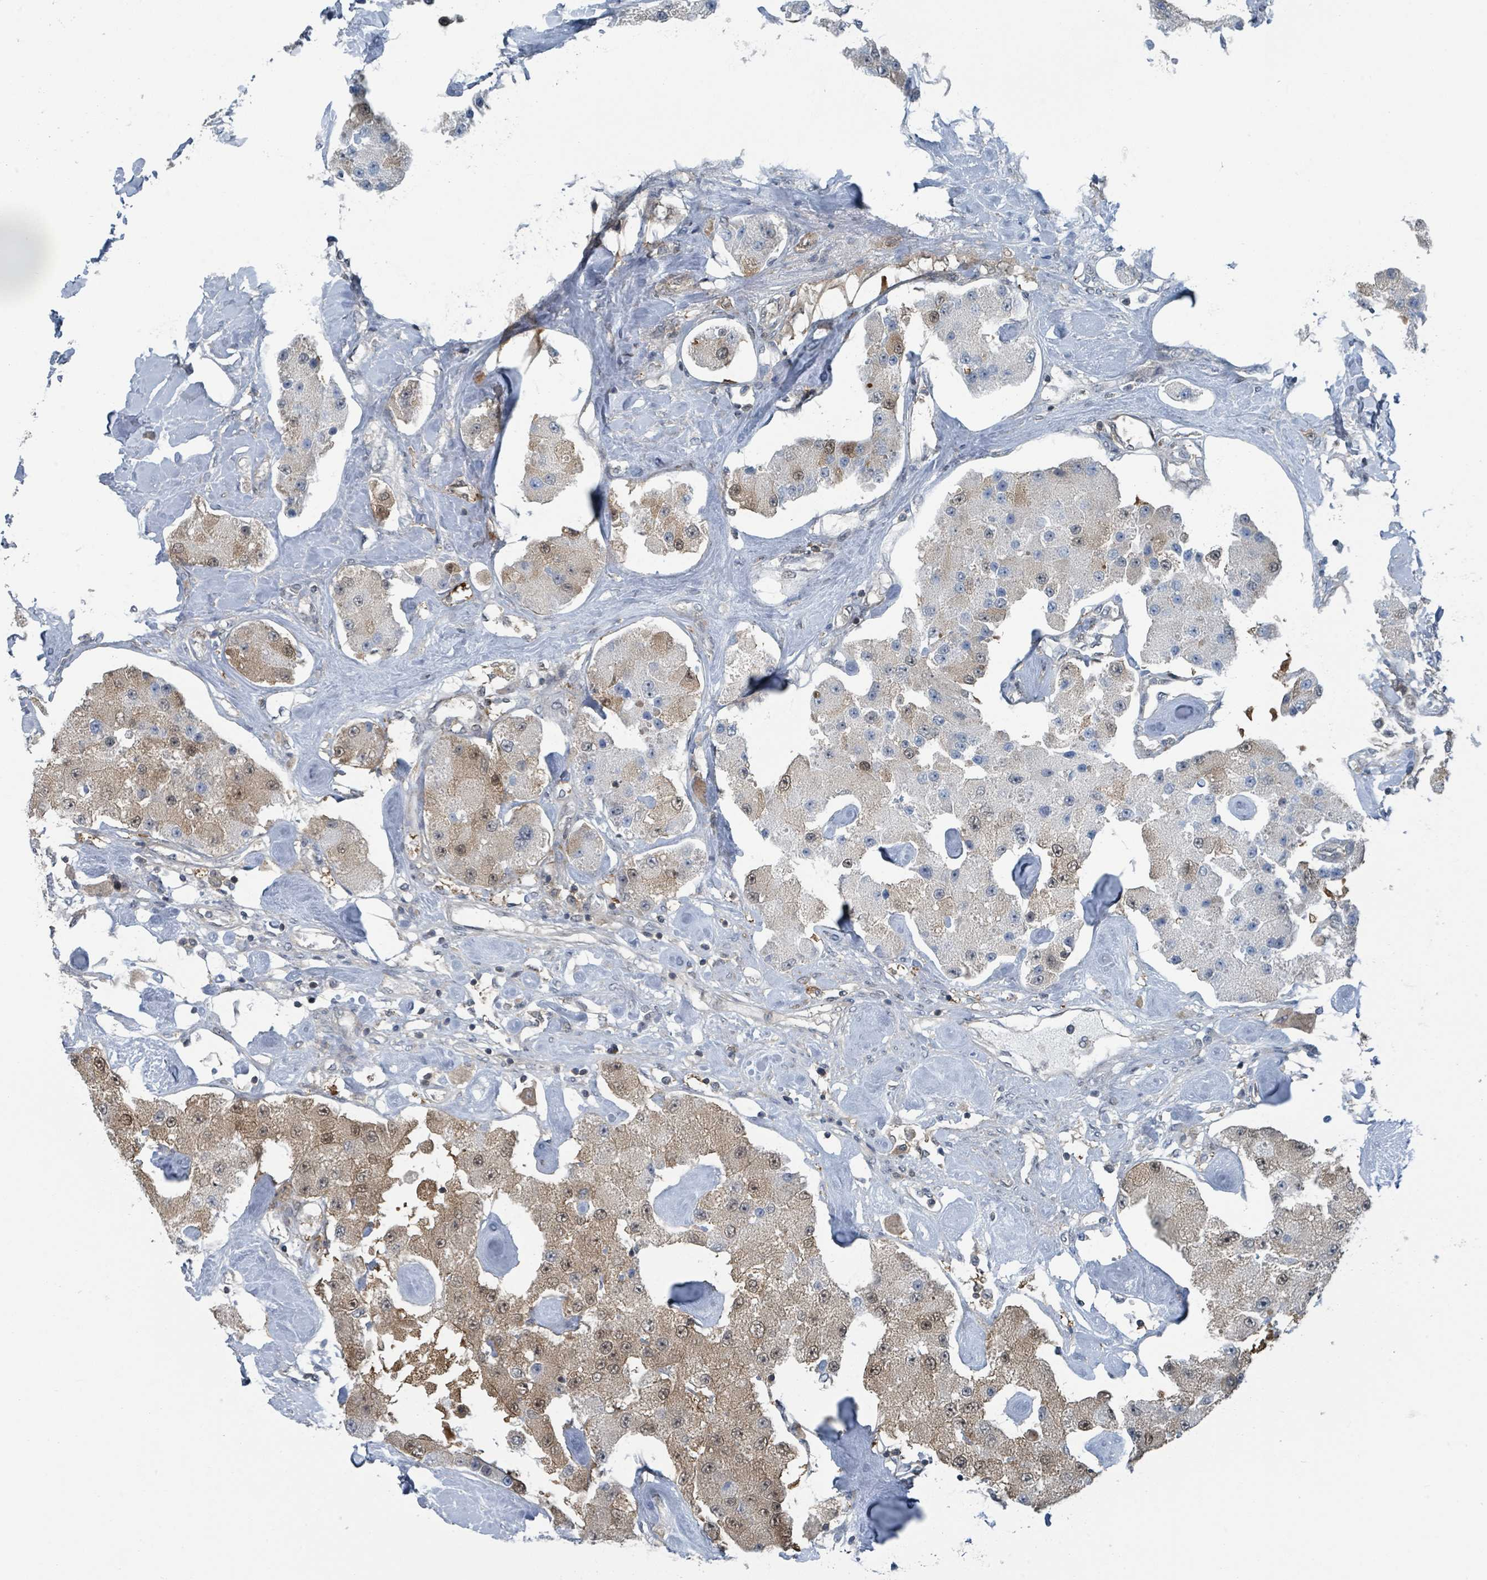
{"staining": {"intensity": "weak", "quantity": "25%-75%", "location": "cytoplasmic/membranous,nuclear"}, "tissue": "carcinoid", "cell_type": "Tumor cells", "image_type": "cancer", "snomed": [{"axis": "morphology", "description": "Carcinoid, malignant, NOS"}, {"axis": "topography", "description": "Pancreas"}], "caption": "Immunohistochemical staining of human carcinoid reveals low levels of weak cytoplasmic/membranous and nuclear protein positivity in about 25%-75% of tumor cells. Immunohistochemistry stains the protein of interest in brown and the nuclei are stained blue.", "gene": "GOLGA7", "patient": {"sex": "male", "age": 41}}